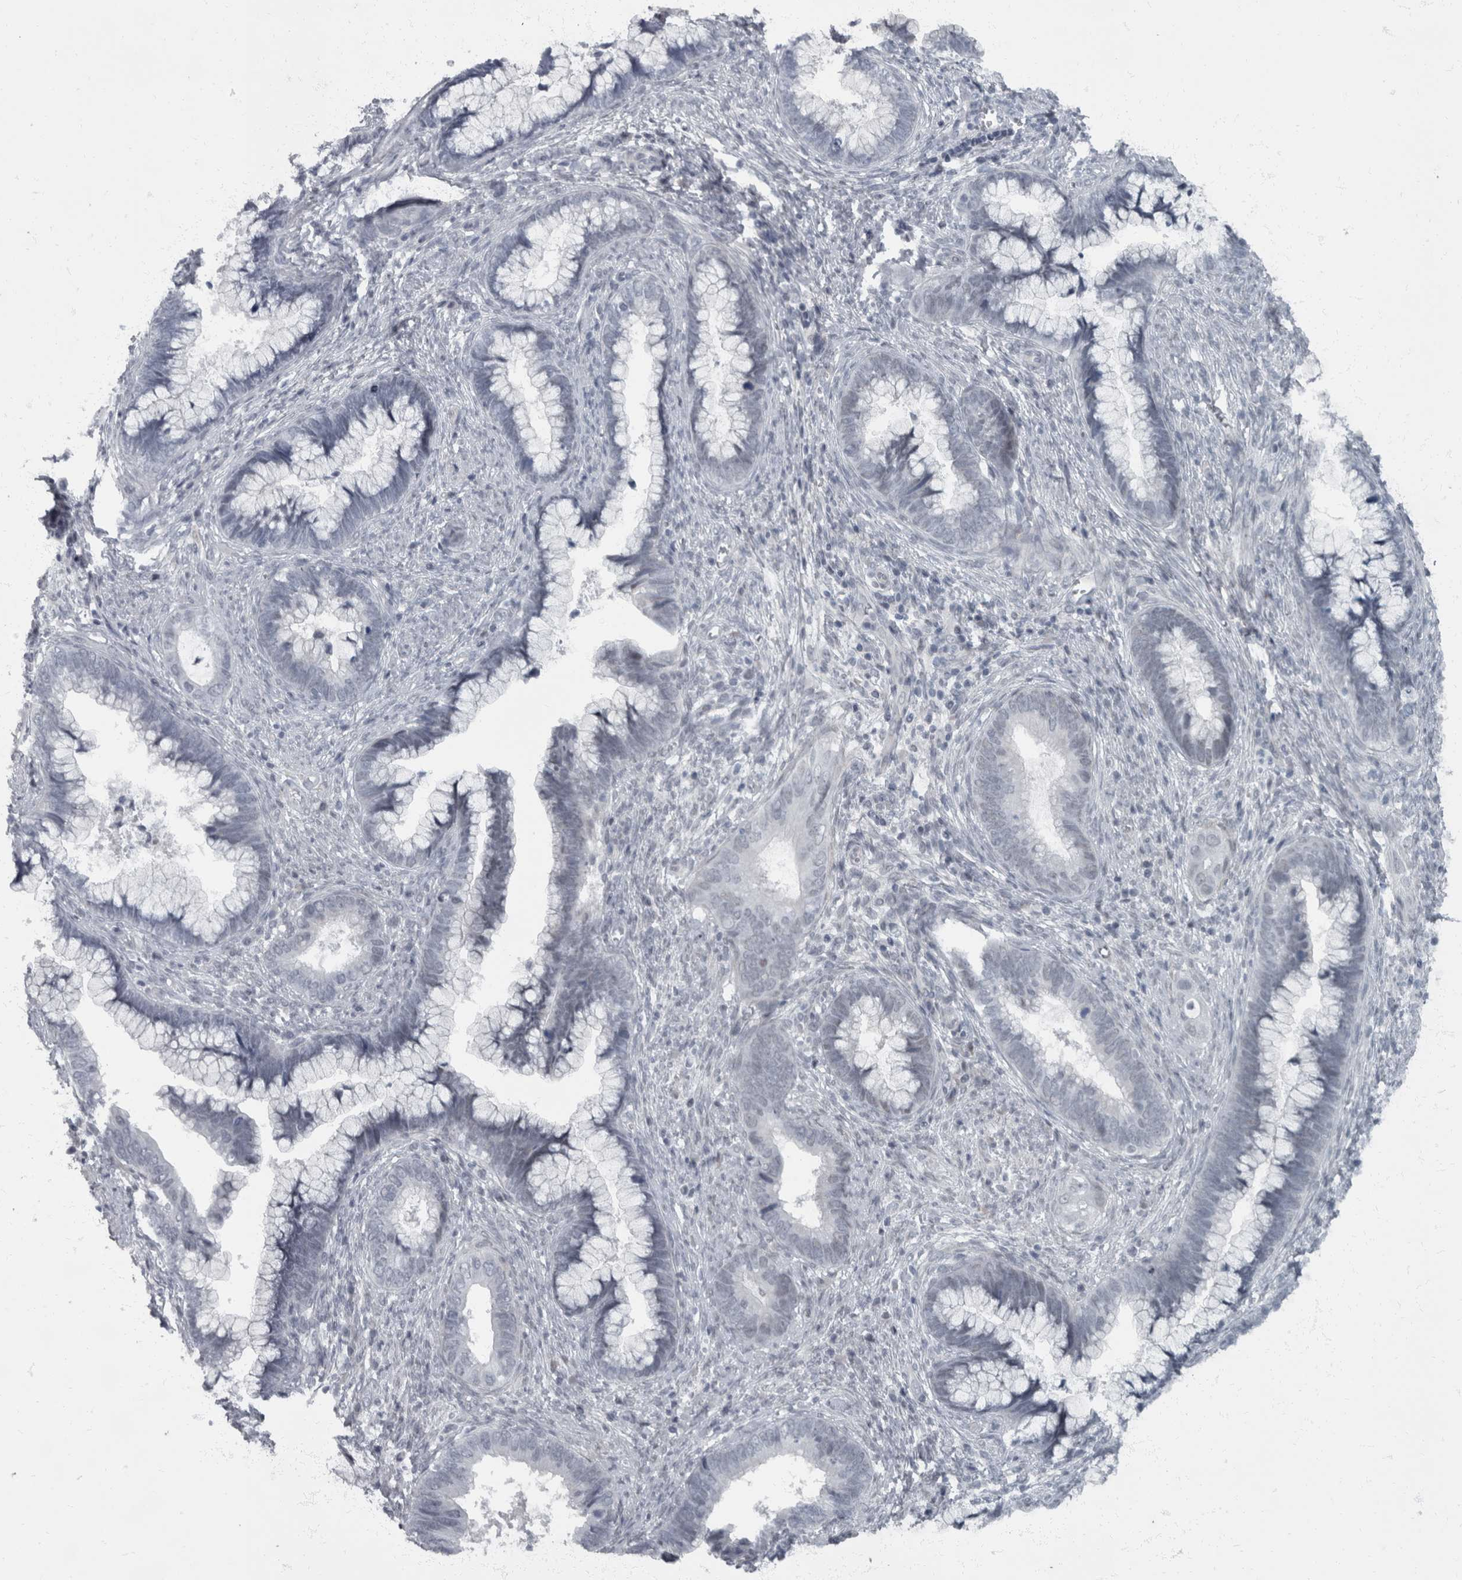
{"staining": {"intensity": "negative", "quantity": "none", "location": "none"}, "tissue": "cervical cancer", "cell_type": "Tumor cells", "image_type": "cancer", "snomed": [{"axis": "morphology", "description": "Adenocarcinoma, NOS"}, {"axis": "topography", "description": "Cervix"}], "caption": "High magnification brightfield microscopy of cervical adenocarcinoma stained with DAB (3,3'-diaminobenzidine) (brown) and counterstained with hematoxylin (blue): tumor cells show no significant staining.", "gene": "WDR33", "patient": {"sex": "female", "age": 44}}